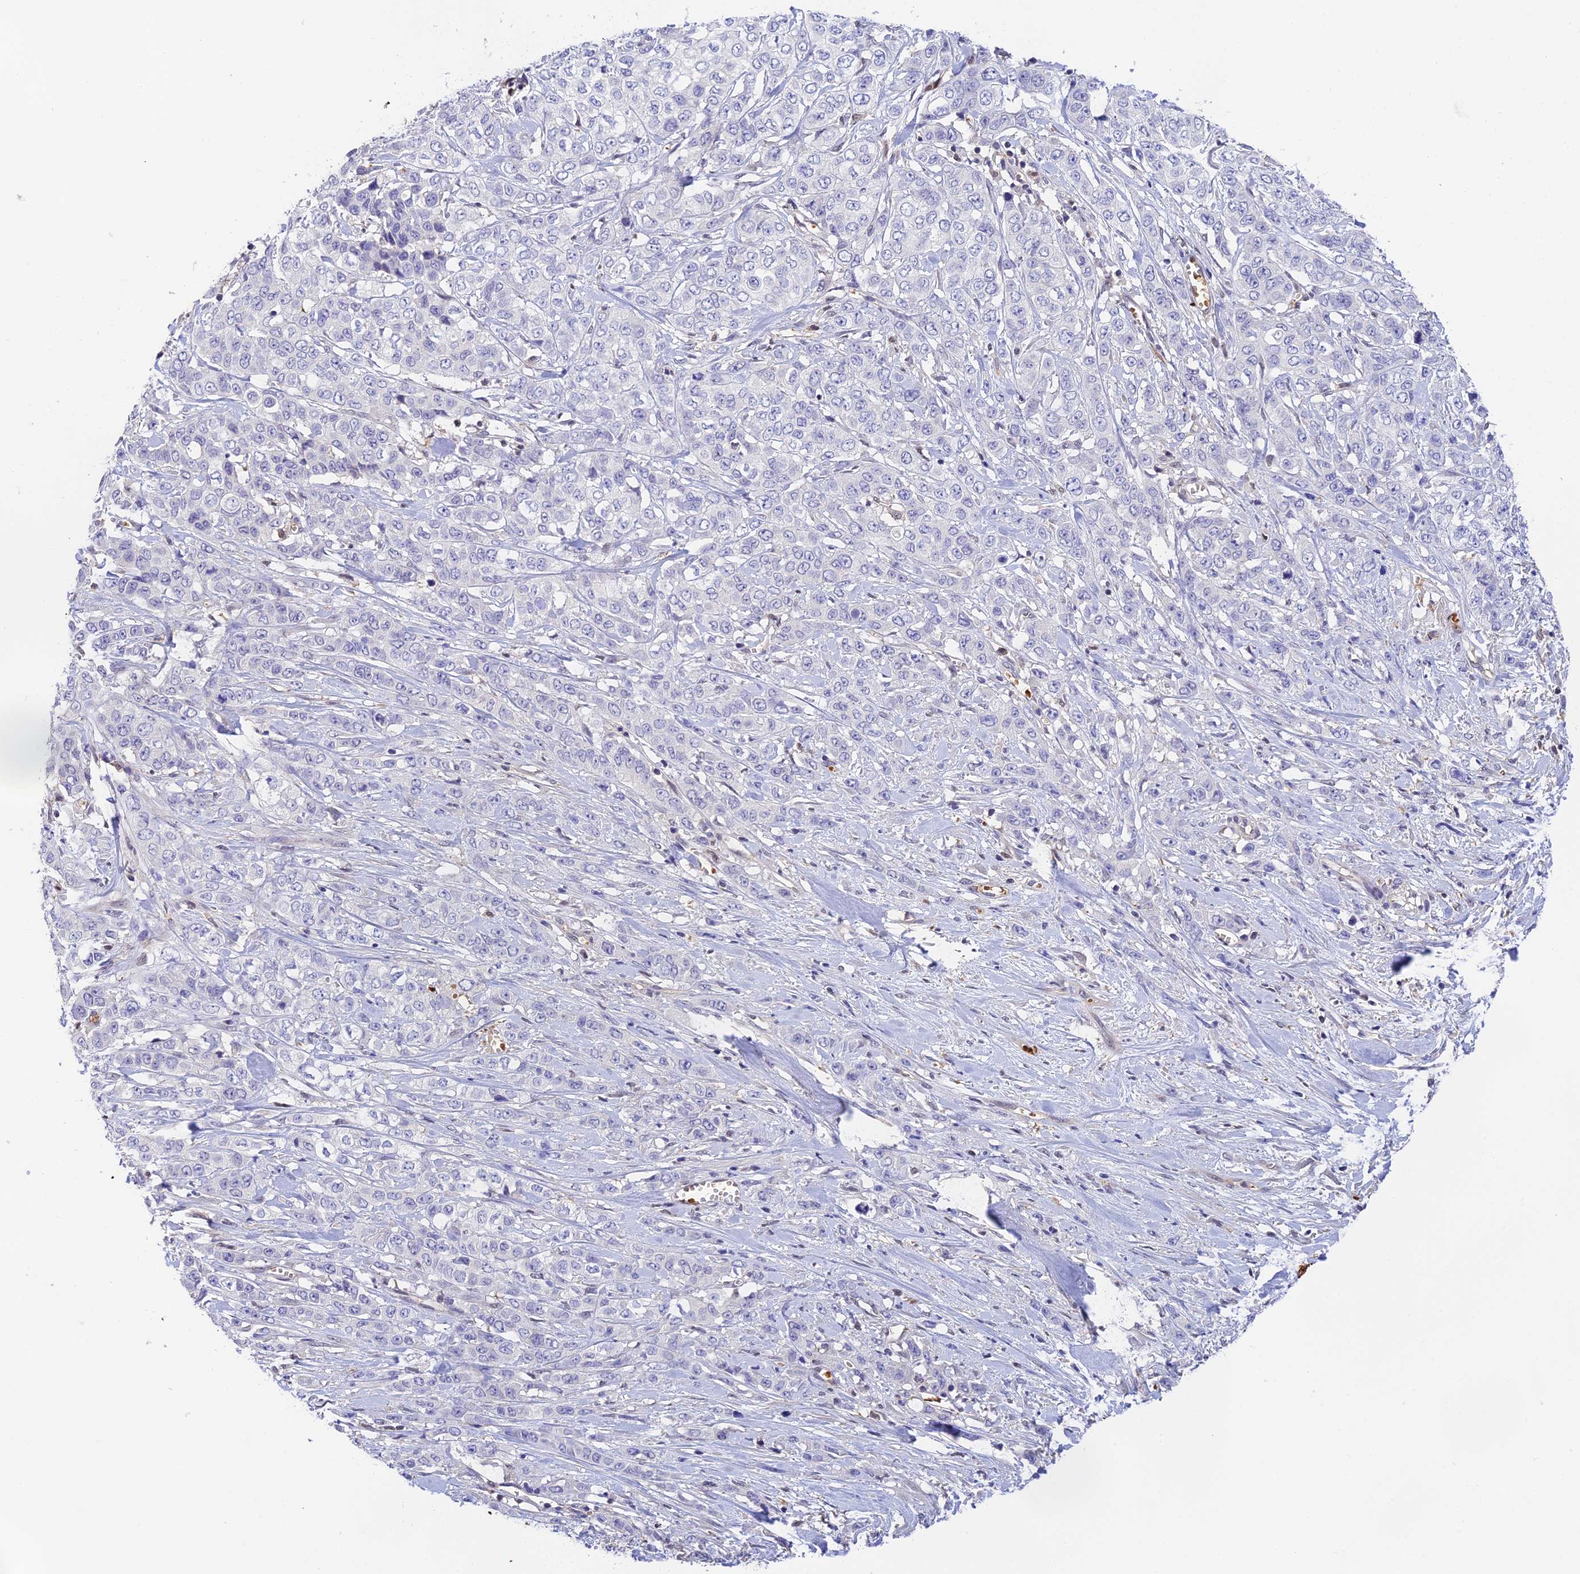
{"staining": {"intensity": "negative", "quantity": "none", "location": "none"}, "tissue": "stomach cancer", "cell_type": "Tumor cells", "image_type": "cancer", "snomed": [{"axis": "morphology", "description": "Adenocarcinoma, NOS"}, {"axis": "topography", "description": "Stomach, upper"}], "caption": "DAB (3,3'-diaminobenzidine) immunohistochemical staining of stomach cancer reveals no significant staining in tumor cells.", "gene": "HDHD2", "patient": {"sex": "male", "age": 62}}